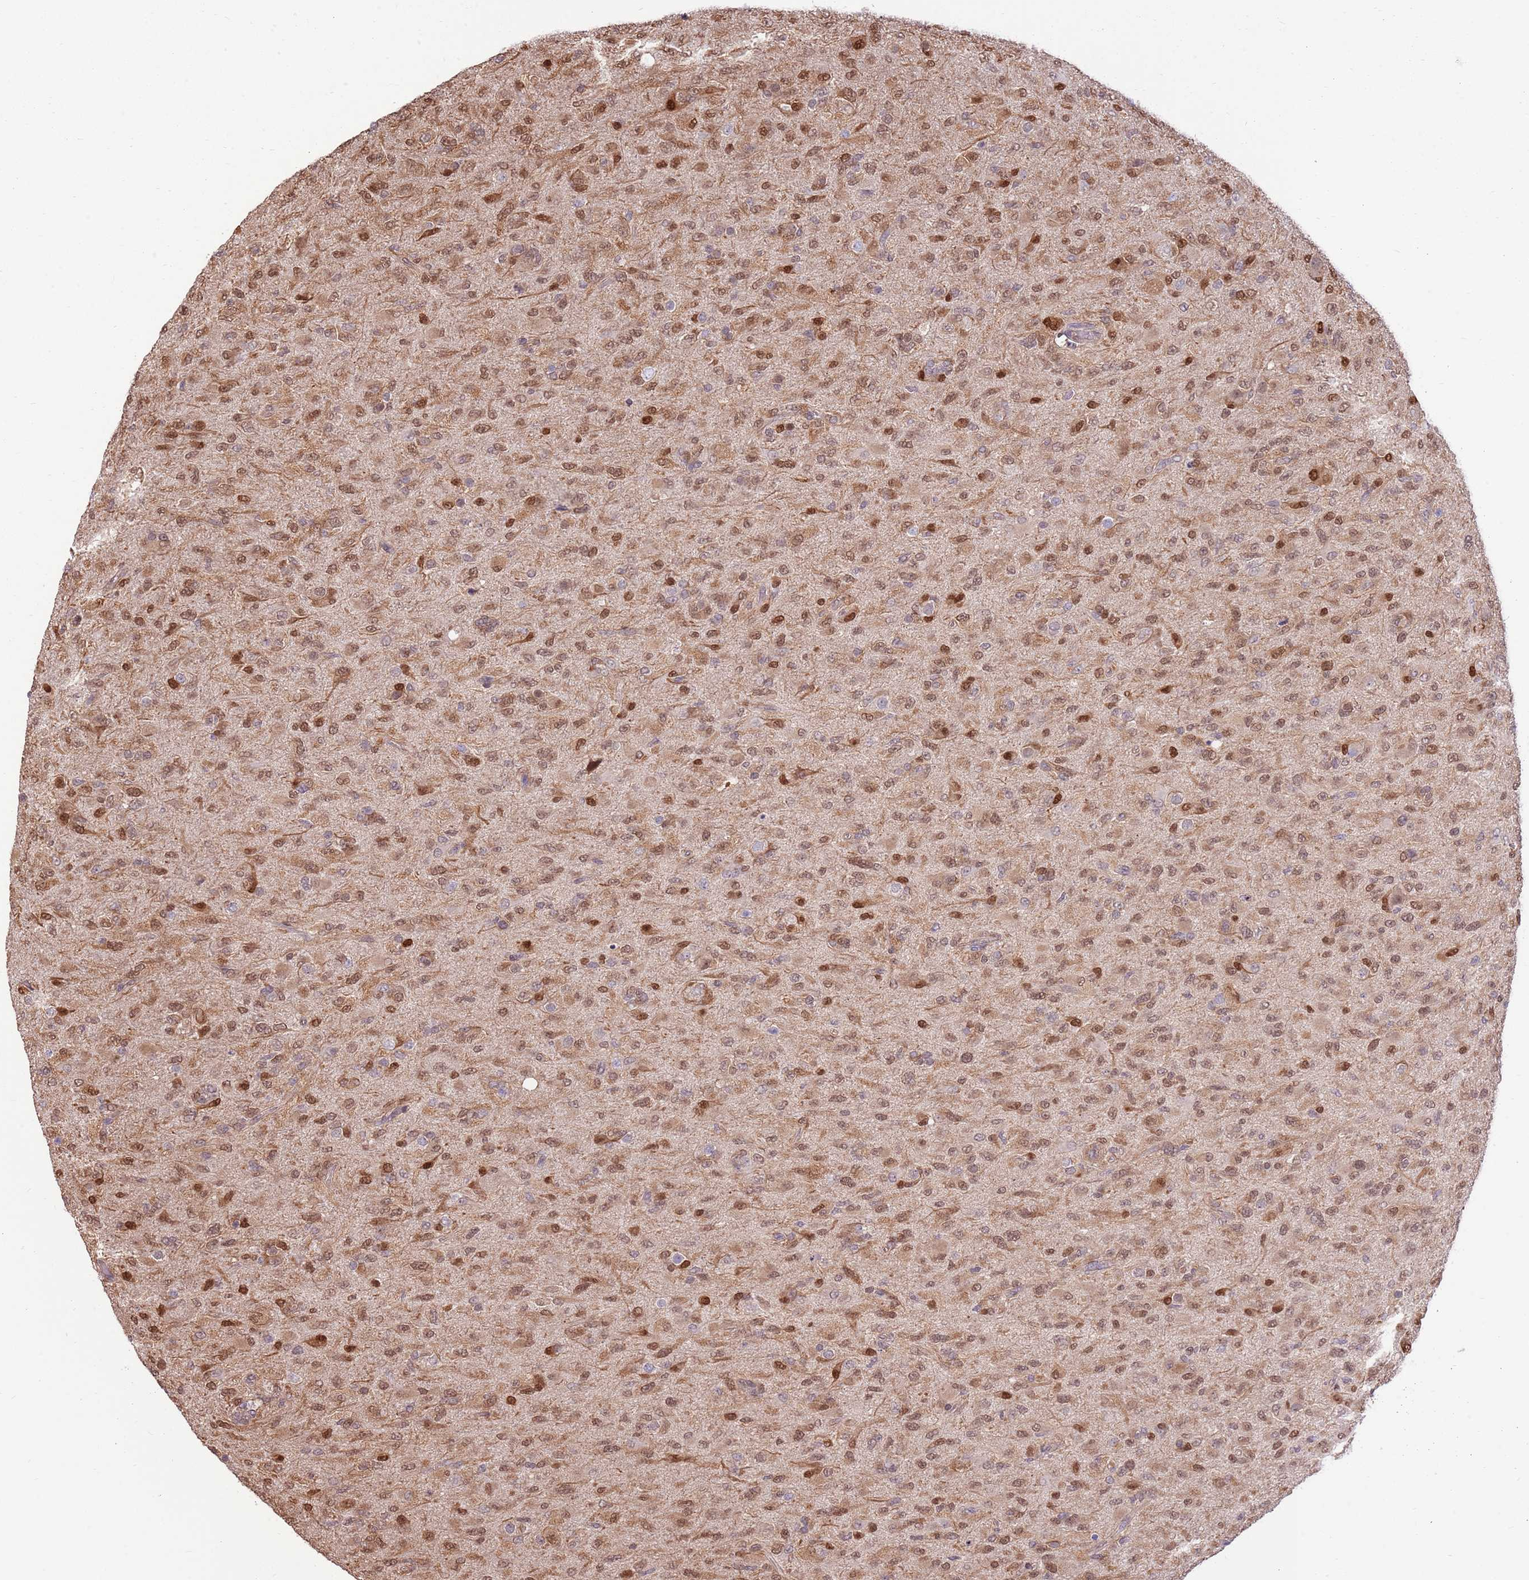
{"staining": {"intensity": "moderate", "quantity": ">75%", "location": "cytoplasmic/membranous,nuclear"}, "tissue": "glioma", "cell_type": "Tumor cells", "image_type": "cancer", "snomed": [{"axis": "morphology", "description": "Glioma, malignant, Low grade"}, {"axis": "topography", "description": "Brain"}], "caption": "Immunohistochemical staining of human glioma reveals moderate cytoplasmic/membranous and nuclear protein positivity in approximately >75% of tumor cells.", "gene": "NSFL1C", "patient": {"sex": "male", "age": 65}}